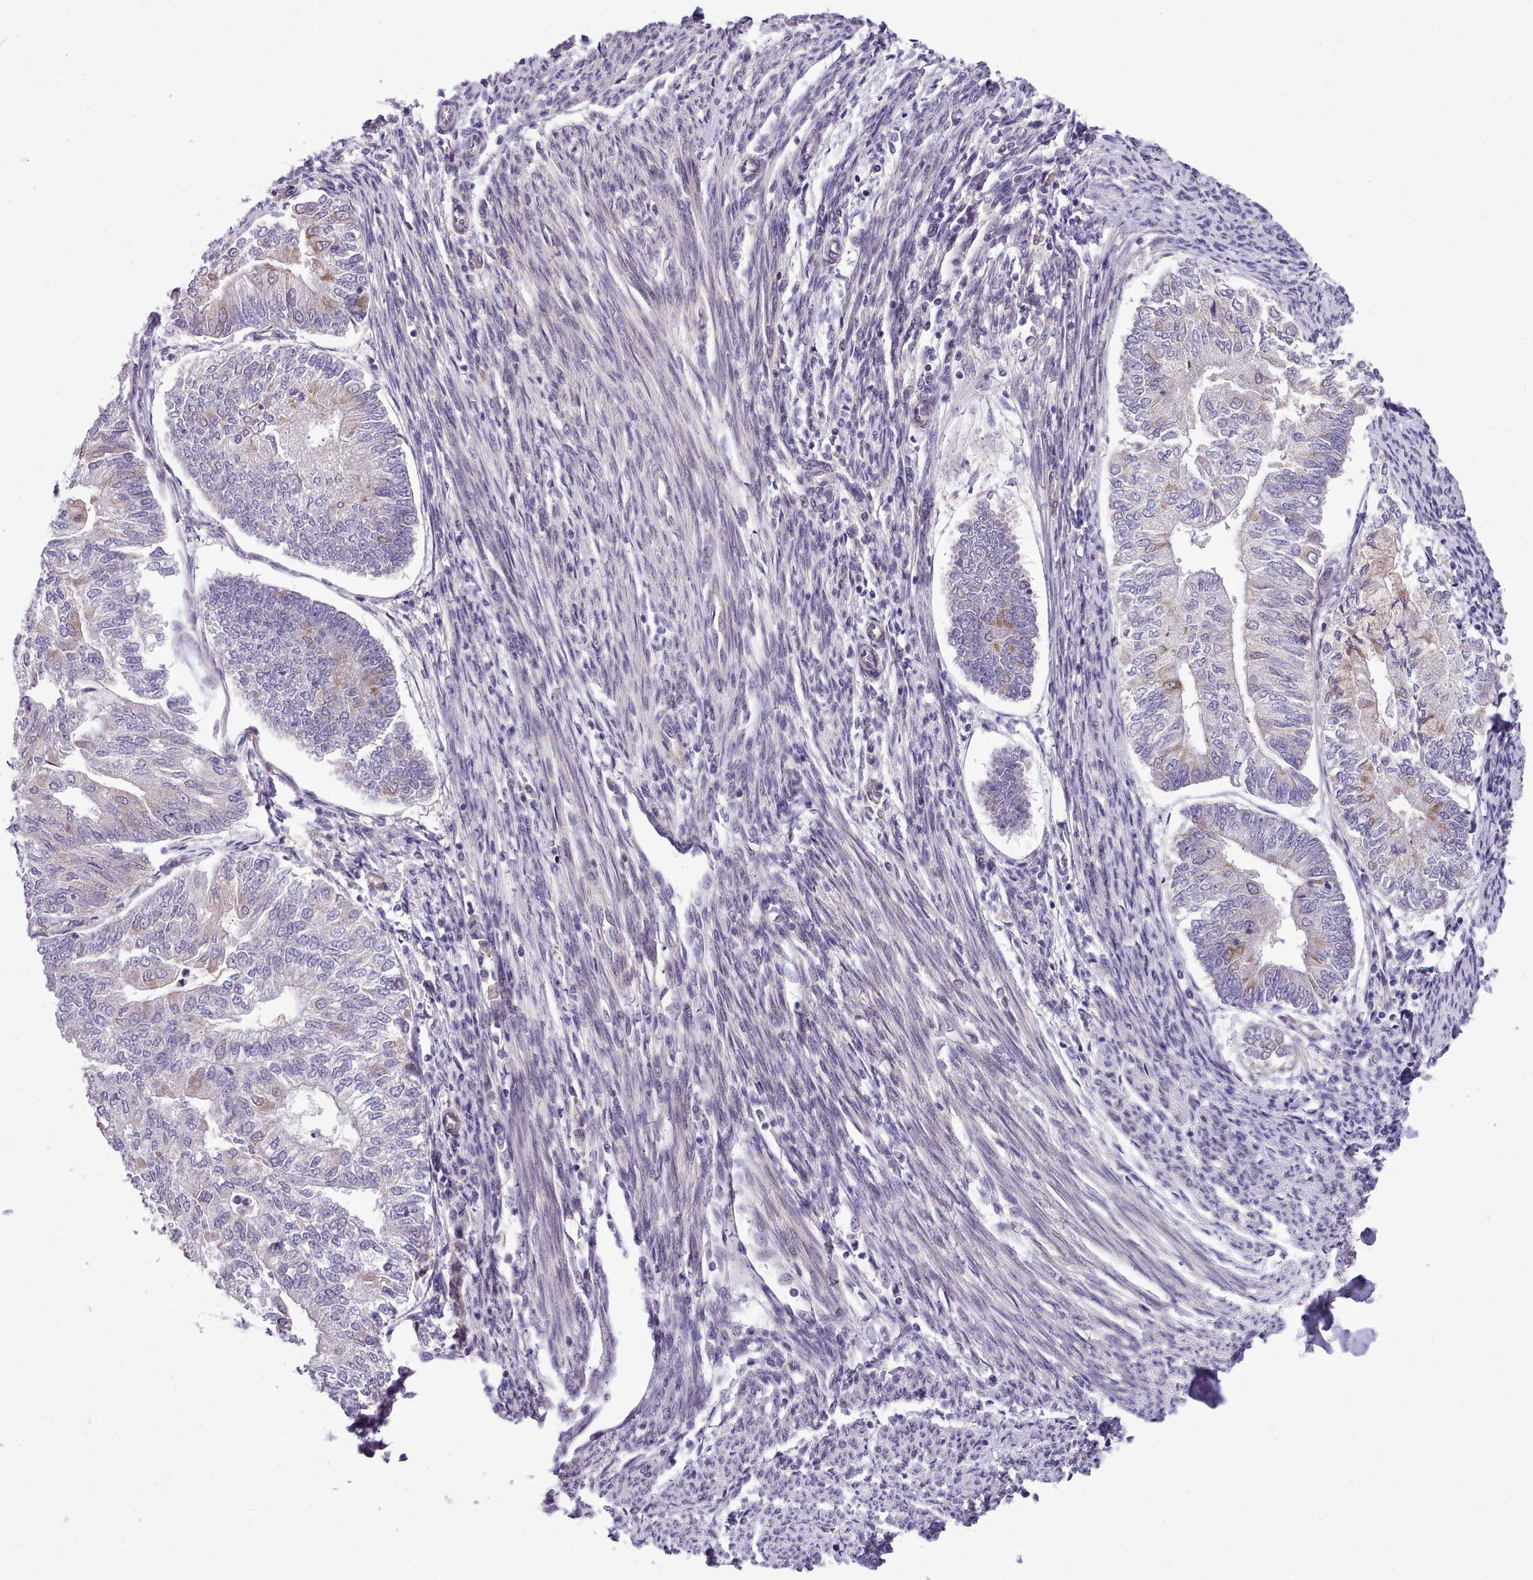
{"staining": {"intensity": "weak", "quantity": "25%-75%", "location": "cytoplasmic/membranous,nuclear"}, "tissue": "smooth muscle", "cell_type": "Smooth muscle cells", "image_type": "normal", "snomed": [{"axis": "morphology", "description": "Normal tissue, NOS"}, {"axis": "topography", "description": "Smooth muscle"}, {"axis": "topography", "description": "Uterus"}], "caption": "Approximately 25%-75% of smooth muscle cells in unremarkable smooth muscle display weak cytoplasmic/membranous,nuclear protein staining as visualized by brown immunohistochemical staining.", "gene": "HOXB7", "patient": {"sex": "female", "age": 59}}